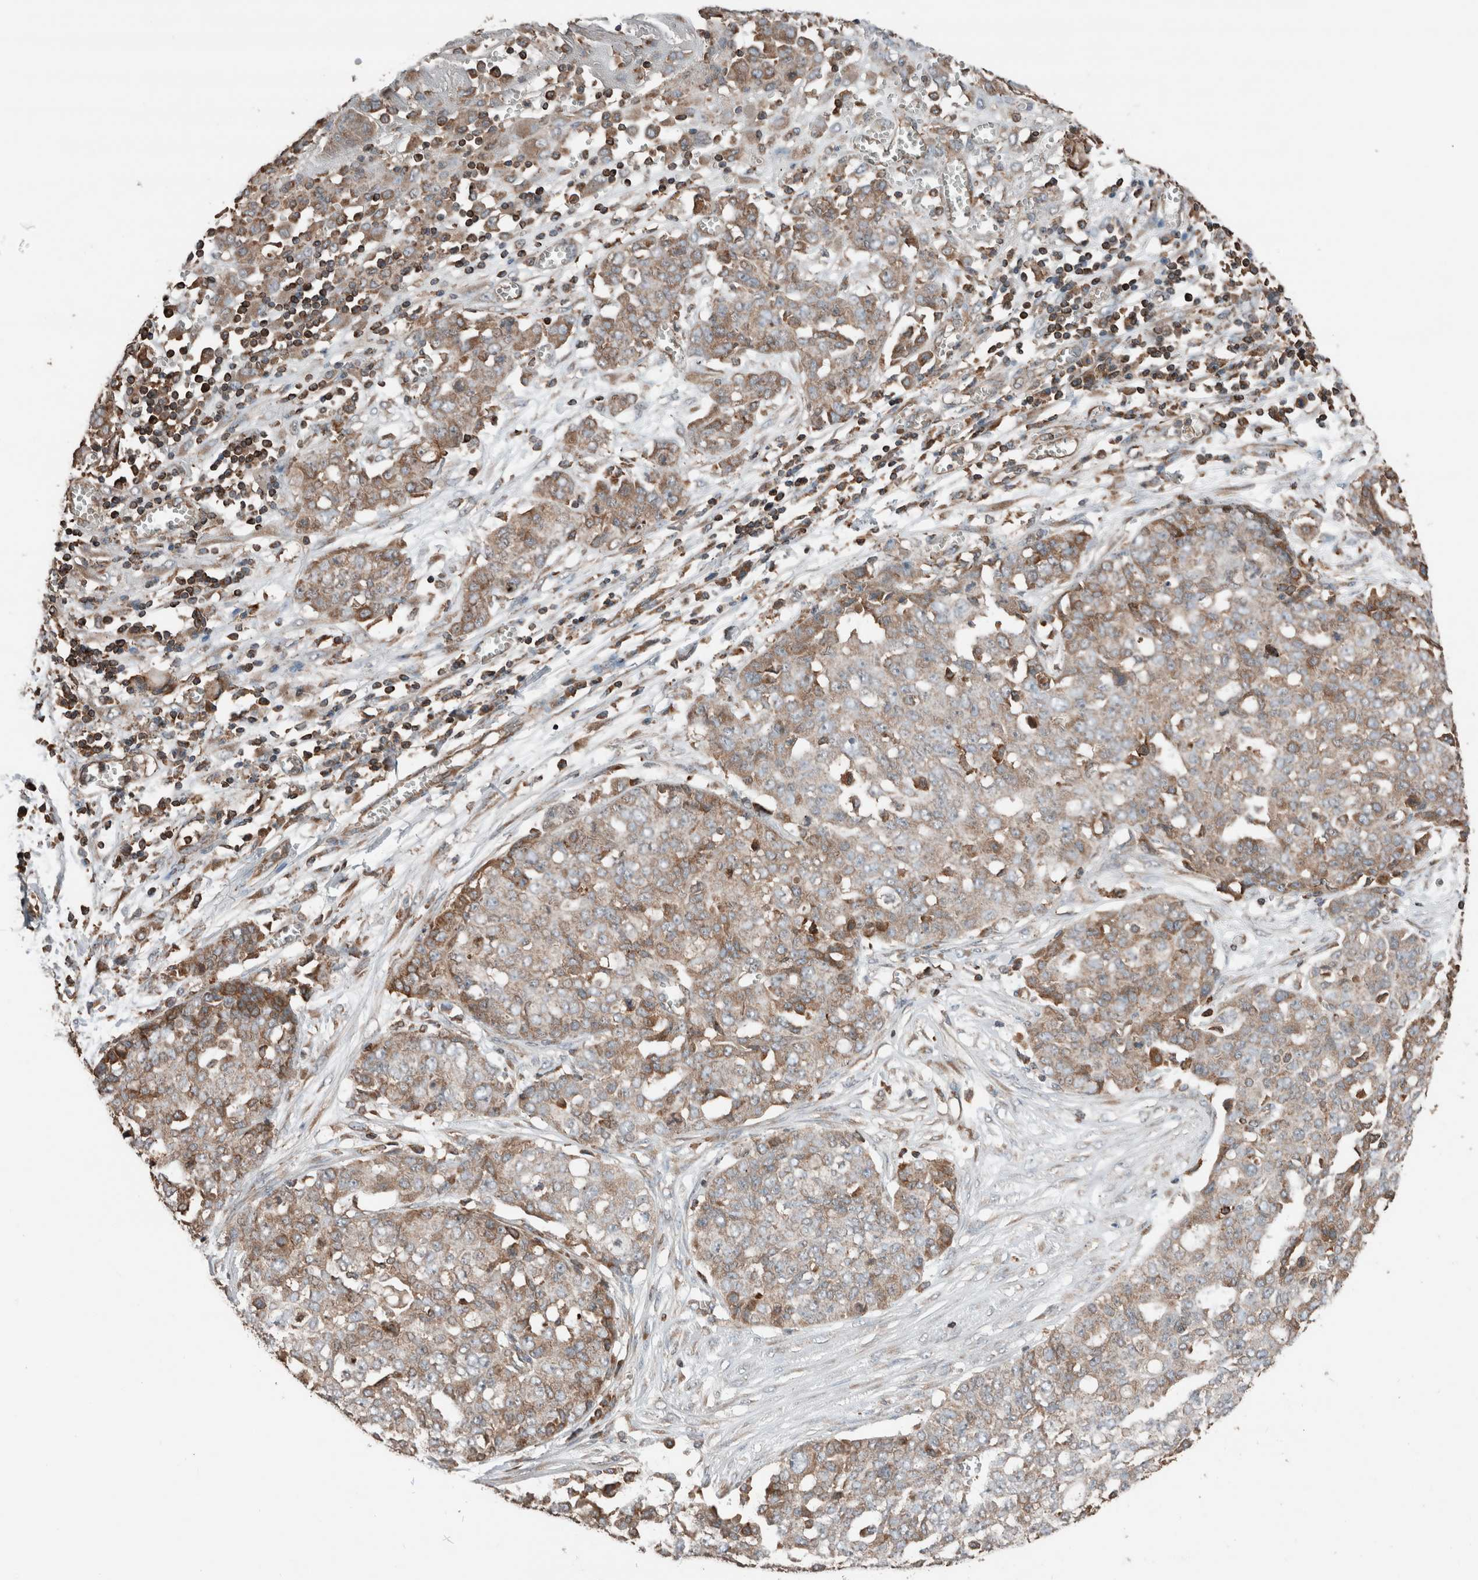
{"staining": {"intensity": "weak", "quantity": "25%-75%", "location": "cytoplasmic/membranous"}, "tissue": "ovarian cancer", "cell_type": "Tumor cells", "image_type": "cancer", "snomed": [{"axis": "morphology", "description": "Cystadenocarcinoma, serous, NOS"}, {"axis": "topography", "description": "Soft tissue"}, {"axis": "topography", "description": "Ovary"}], "caption": "The micrograph shows staining of serous cystadenocarcinoma (ovarian), revealing weak cytoplasmic/membranous protein expression (brown color) within tumor cells.", "gene": "ERAP2", "patient": {"sex": "female", "age": 57}}